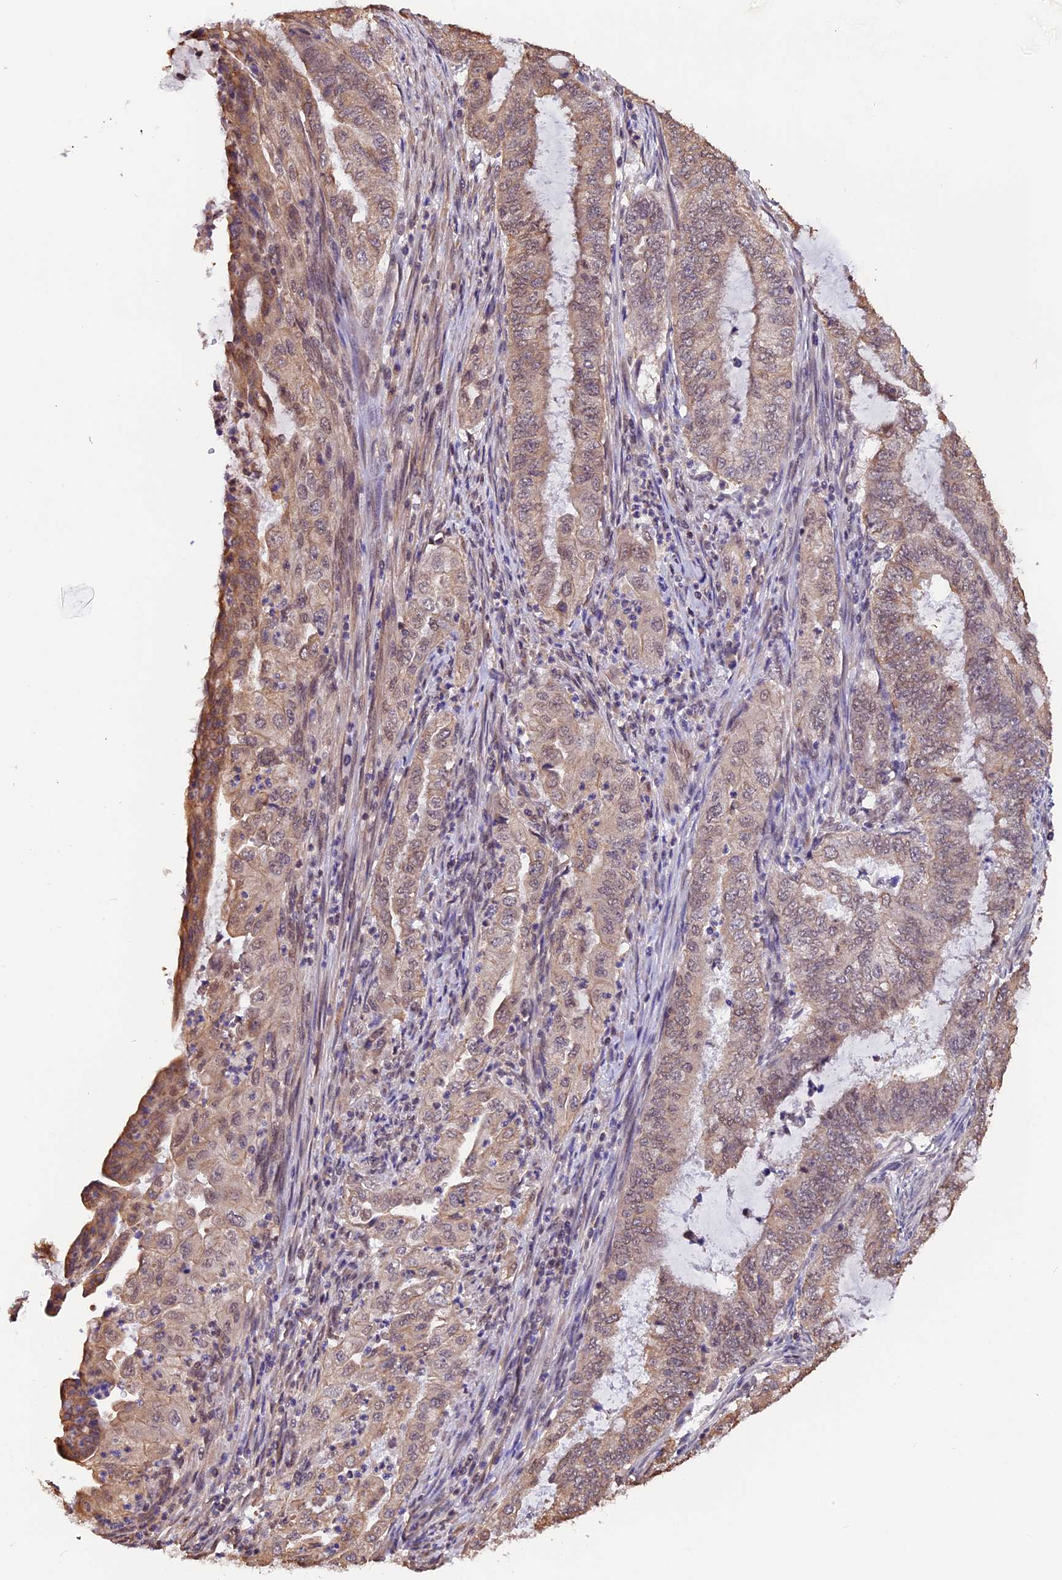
{"staining": {"intensity": "weak", "quantity": ">75%", "location": "cytoplasmic/membranous,nuclear"}, "tissue": "endometrial cancer", "cell_type": "Tumor cells", "image_type": "cancer", "snomed": [{"axis": "morphology", "description": "Adenocarcinoma, NOS"}, {"axis": "topography", "description": "Endometrium"}], "caption": "High-power microscopy captured an immunohistochemistry image of adenocarcinoma (endometrial), revealing weak cytoplasmic/membranous and nuclear expression in approximately >75% of tumor cells. (DAB IHC, brown staining for protein, blue staining for nuclei).", "gene": "ZC3H4", "patient": {"sex": "female", "age": 51}}